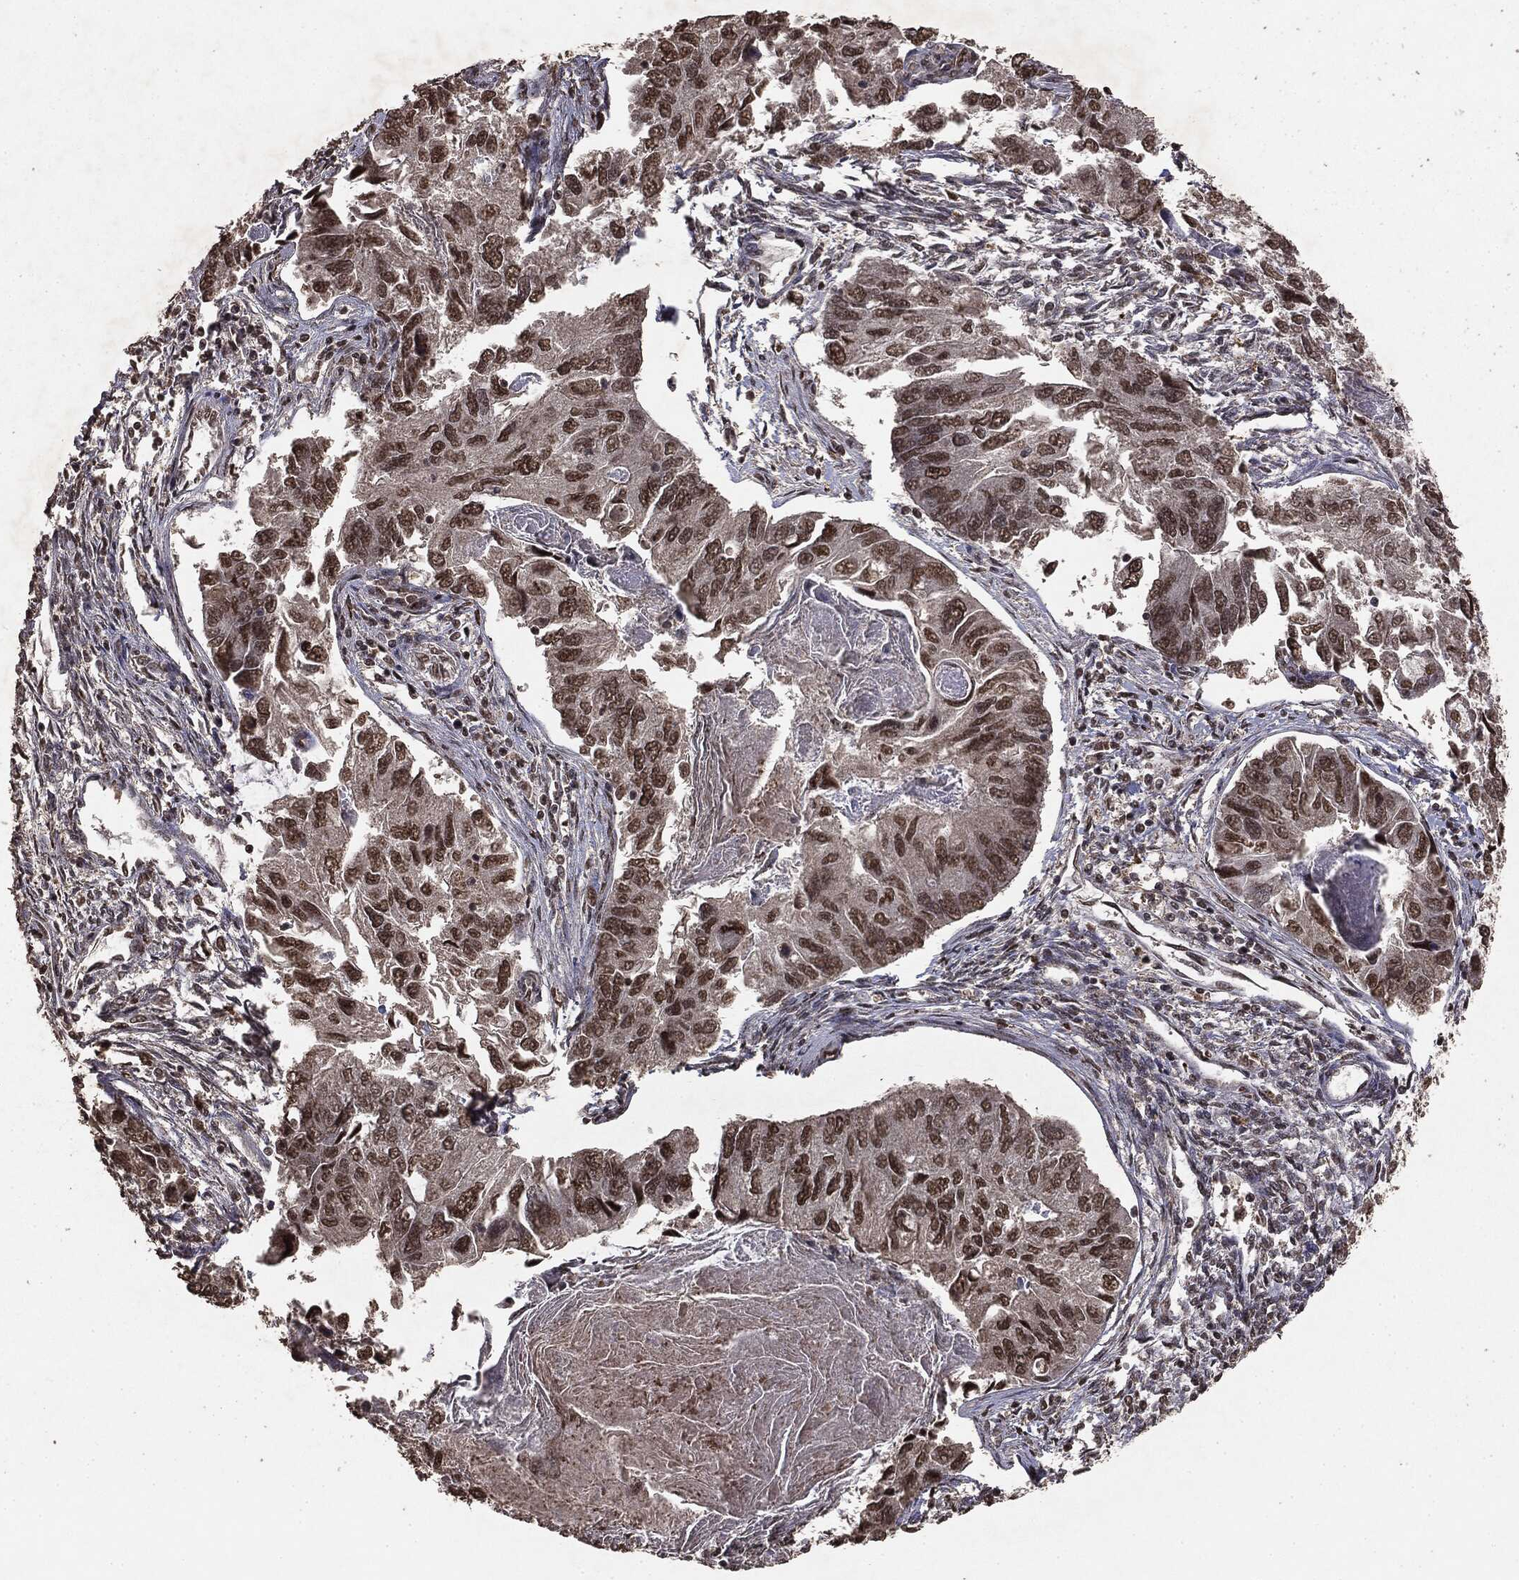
{"staining": {"intensity": "moderate", "quantity": ">75%", "location": "nuclear"}, "tissue": "endometrial cancer", "cell_type": "Tumor cells", "image_type": "cancer", "snomed": [{"axis": "morphology", "description": "Carcinoma, NOS"}, {"axis": "topography", "description": "Uterus"}], "caption": "Protein staining demonstrates moderate nuclear staining in approximately >75% of tumor cells in endometrial cancer. Using DAB (brown) and hematoxylin (blue) stains, captured at high magnification using brightfield microscopy.", "gene": "RAD18", "patient": {"sex": "female", "age": 76}}